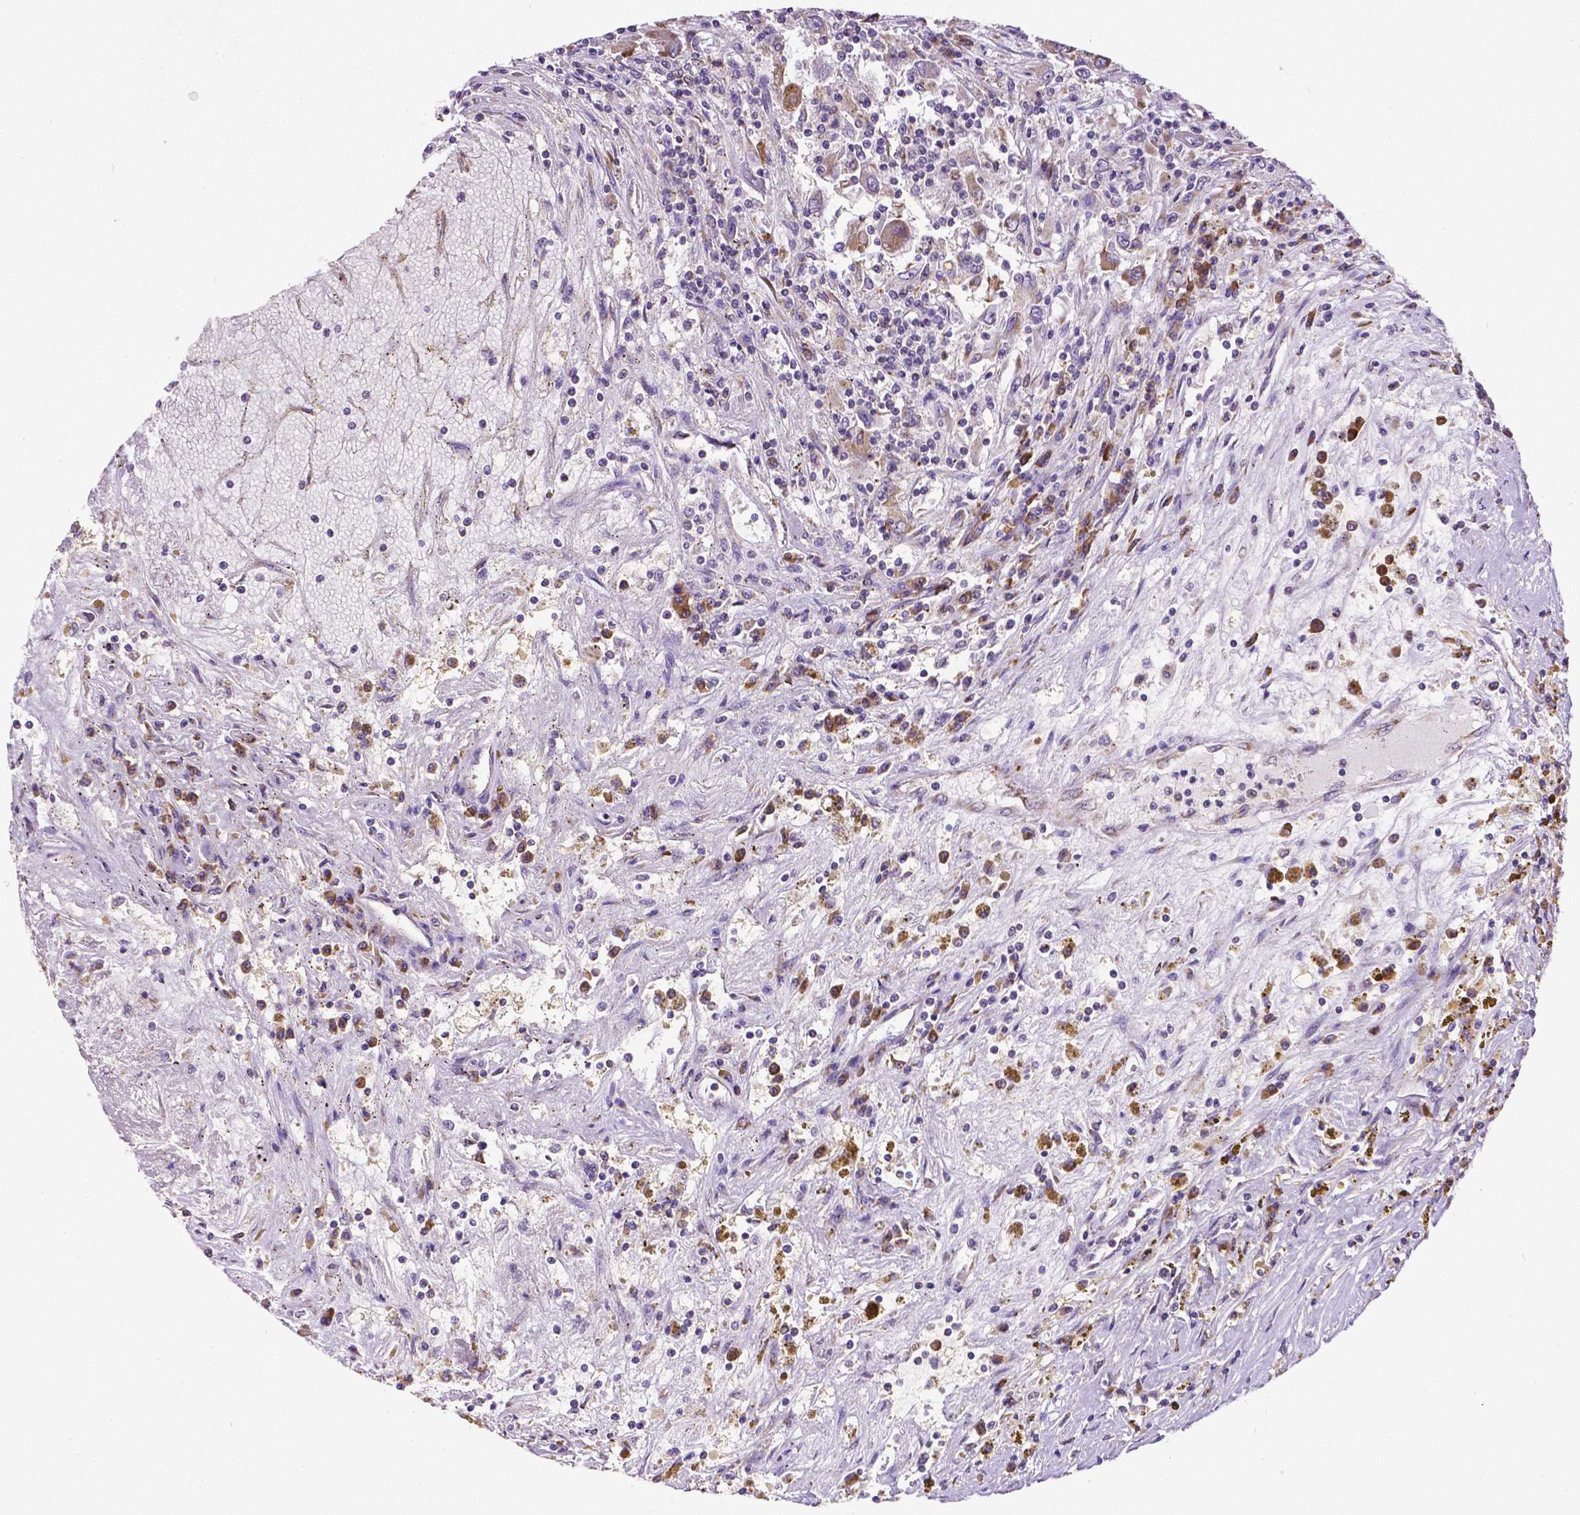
{"staining": {"intensity": "moderate", "quantity": ">75%", "location": "cytoplasmic/membranous"}, "tissue": "renal cancer", "cell_type": "Tumor cells", "image_type": "cancer", "snomed": [{"axis": "morphology", "description": "Adenocarcinoma, NOS"}, {"axis": "topography", "description": "Kidney"}], "caption": "DAB (3,3'-diaminobenzidine) immunohistochemical staining of human renal cancer (adenocarcinoma) displays moderate cytoplasmic/membranous protein expression in about >75% of tumor cells. The protein of interest is shown in brown color, while the nuclei are stained blue.", "gene": "MTDH", "patient": {"sex": "female", "age": 67}}